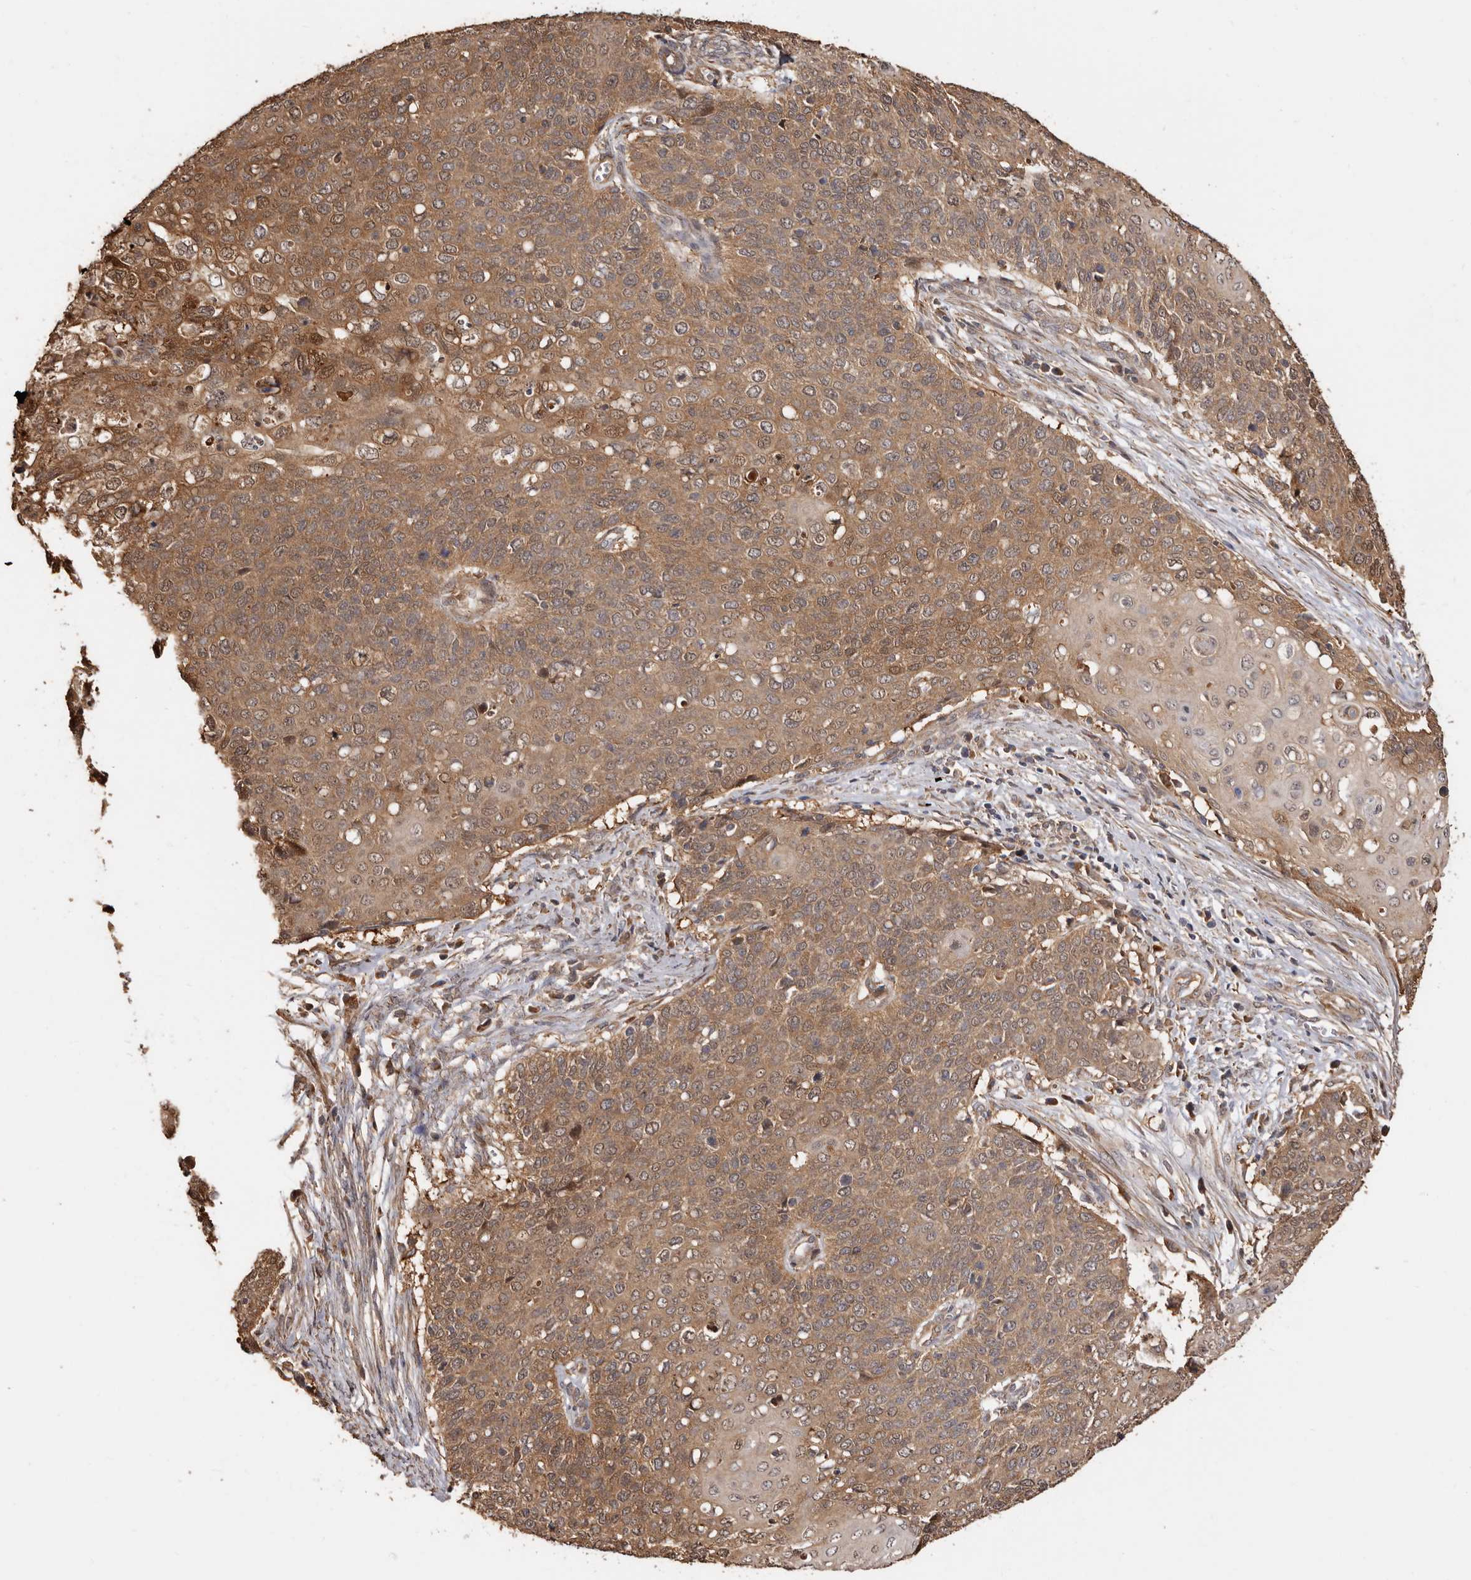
{"staining": {"intensity": "moderate", "quantity": ">75%", "location": "cytoplasmic/membranous"}, "tissue": "cervical cancer", "cell_type": "Tumor cells", "image_type": "cancer", "snomed": [{"axis": "morphology", "description": "Squamous cell carcinoma, NOS"}, {"axis": "topography", "description": "Cervix"}], "caption": "Squamous cell carcinoma (cervical) tissue shows moderate cytoplasmic/membranous positivity in approximately >75% of tumor cells", "gene": "COQ8B", "patient": {"sex": "female", "age": 39}}